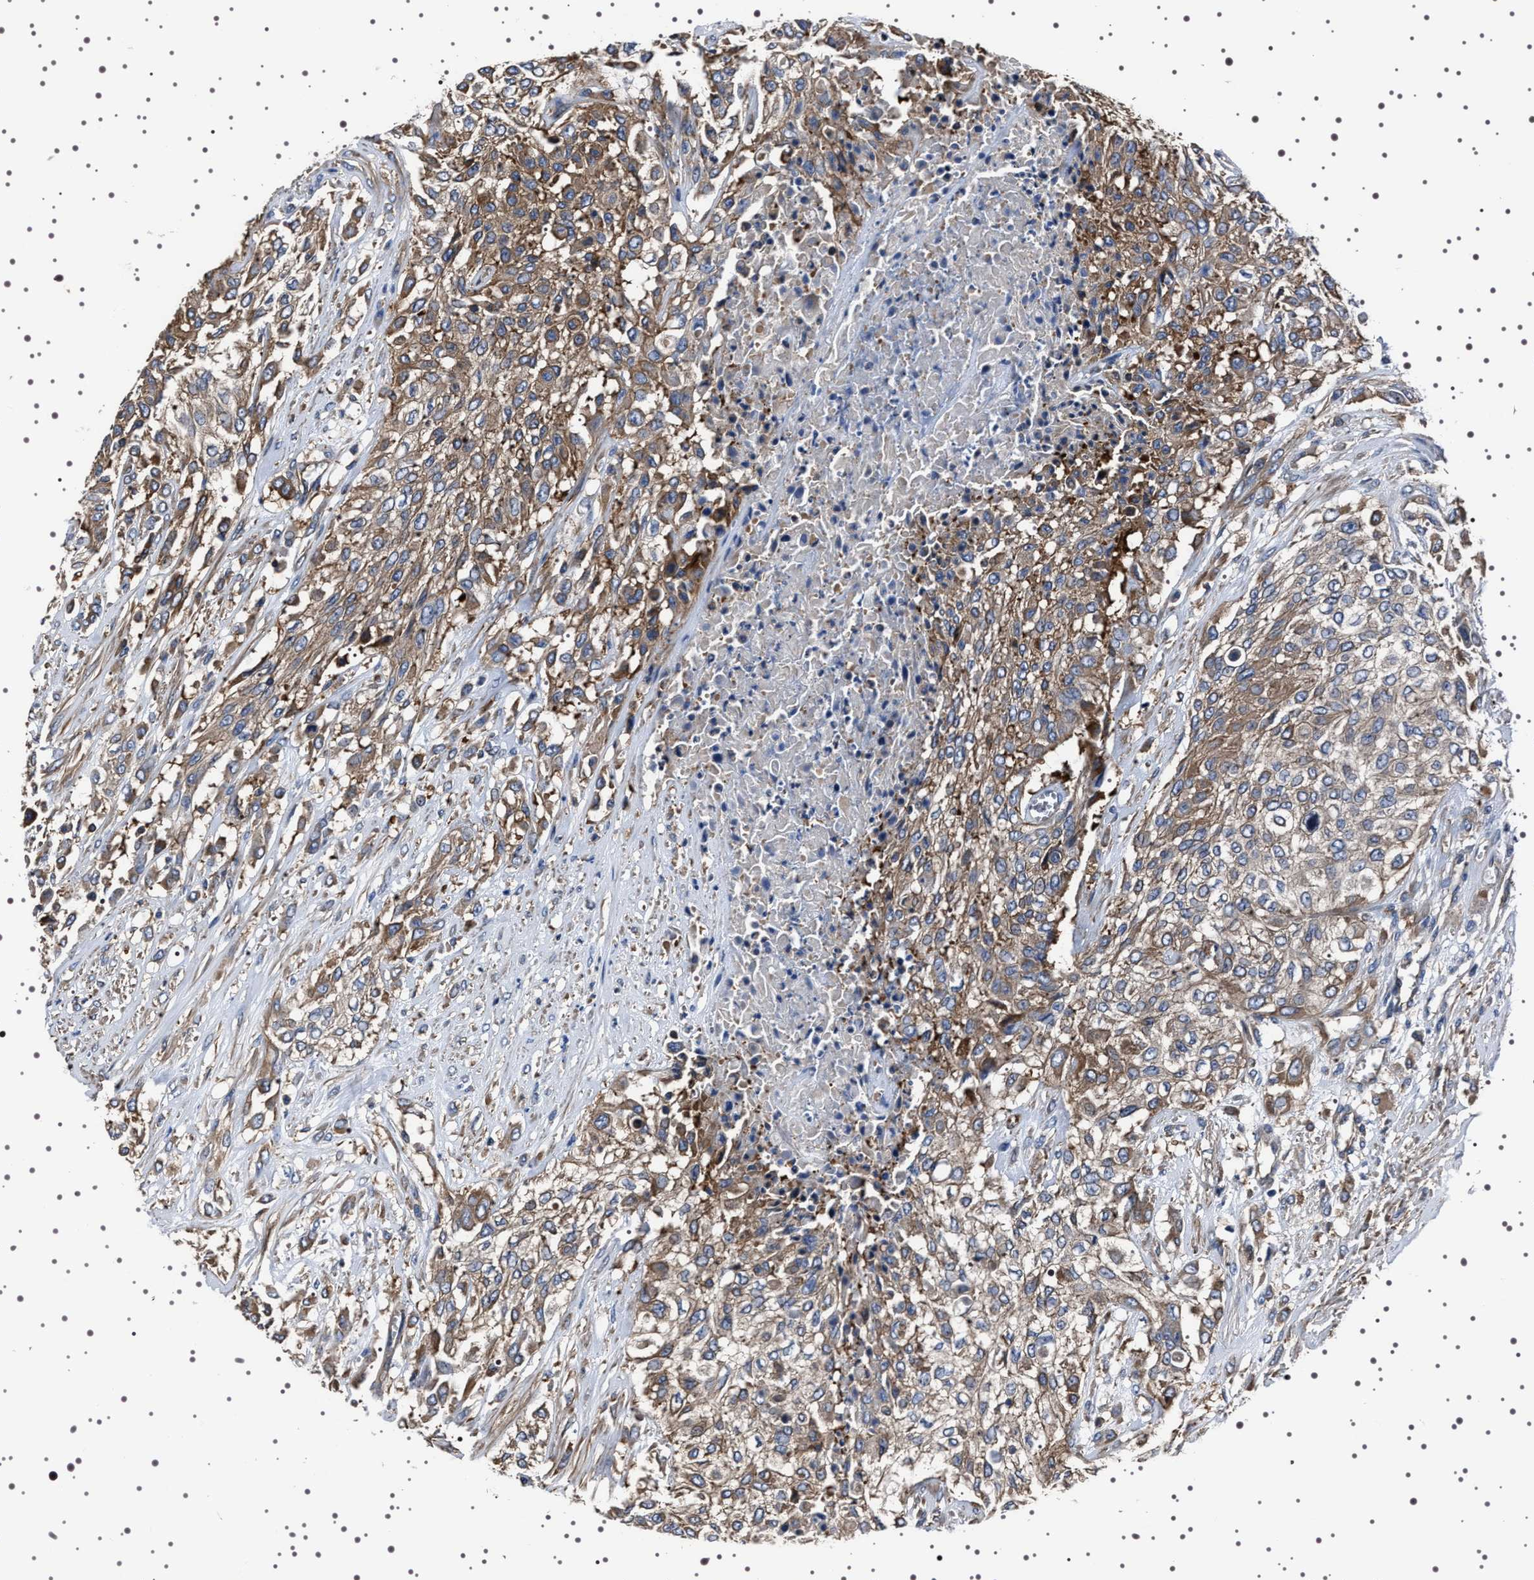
{"staining": {"intensity": "weak", "quantity": ">75%", "location": "cytoplasmic/membranous"}, "tissue": "urothelial cancer", "cell_type": "Tumor cells", "image_type": "cancer", "snomed": [{"axis": "morphology", "description": "Urothelial carcinoma, High grade"}, {"axis": "topography", "description": "Urinary bladder"}], "caption": "About >75% of tumor cells in human urothelial cancer exhibit weak cytoplasmic/membranous protein positivity as visualized by brown immunohistochemical staining.", "gene": "WDR1", "patient": {"sex": "male", "age": 57}}